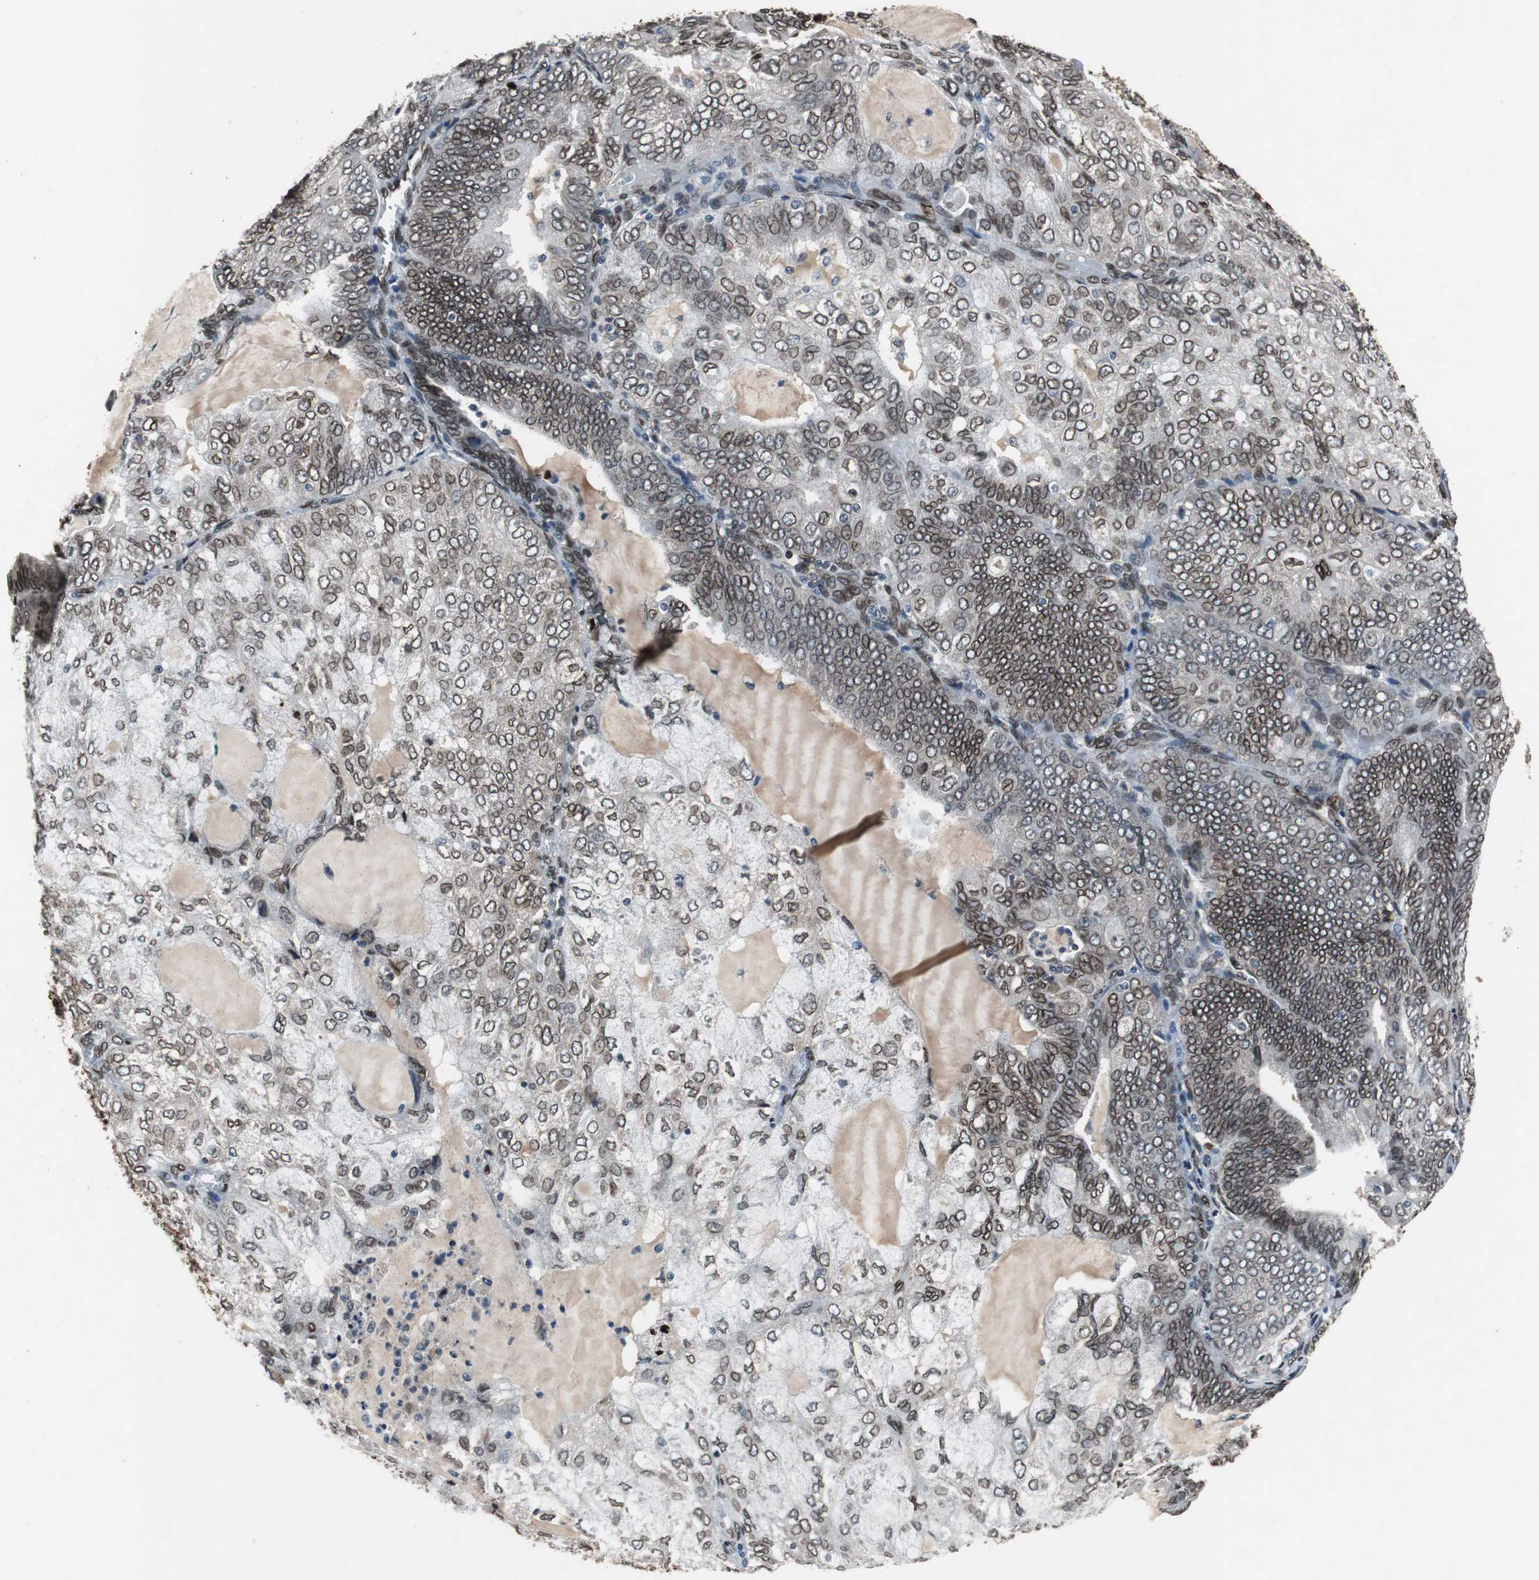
{"staining": {"intensity": "strong", "quantity": ">75%", "location": "cytoplasmic/membranous,nuclear"}, "tissue": "endometrial cancer", "cell_type": "Tumor cells", "image_type": "cancer", "snomed": [{"axis": "morphology", "description": "Adenocarcinoma, NOS"}, {"axis": "topography", "description": "Endometrium"}], "caption": "Protein staining of endometrial cancer (adenocarcinoma) tissue reveals strong cytoplasmic/membranous and nuclear expression in approximately >75% of tumor cells. Immunohistochemistry (ihc) stains the protein of interest in brown and the nuclei are stained blue.", "gene": "LMNA", "patient": {"sex": "female", "age": 81}}